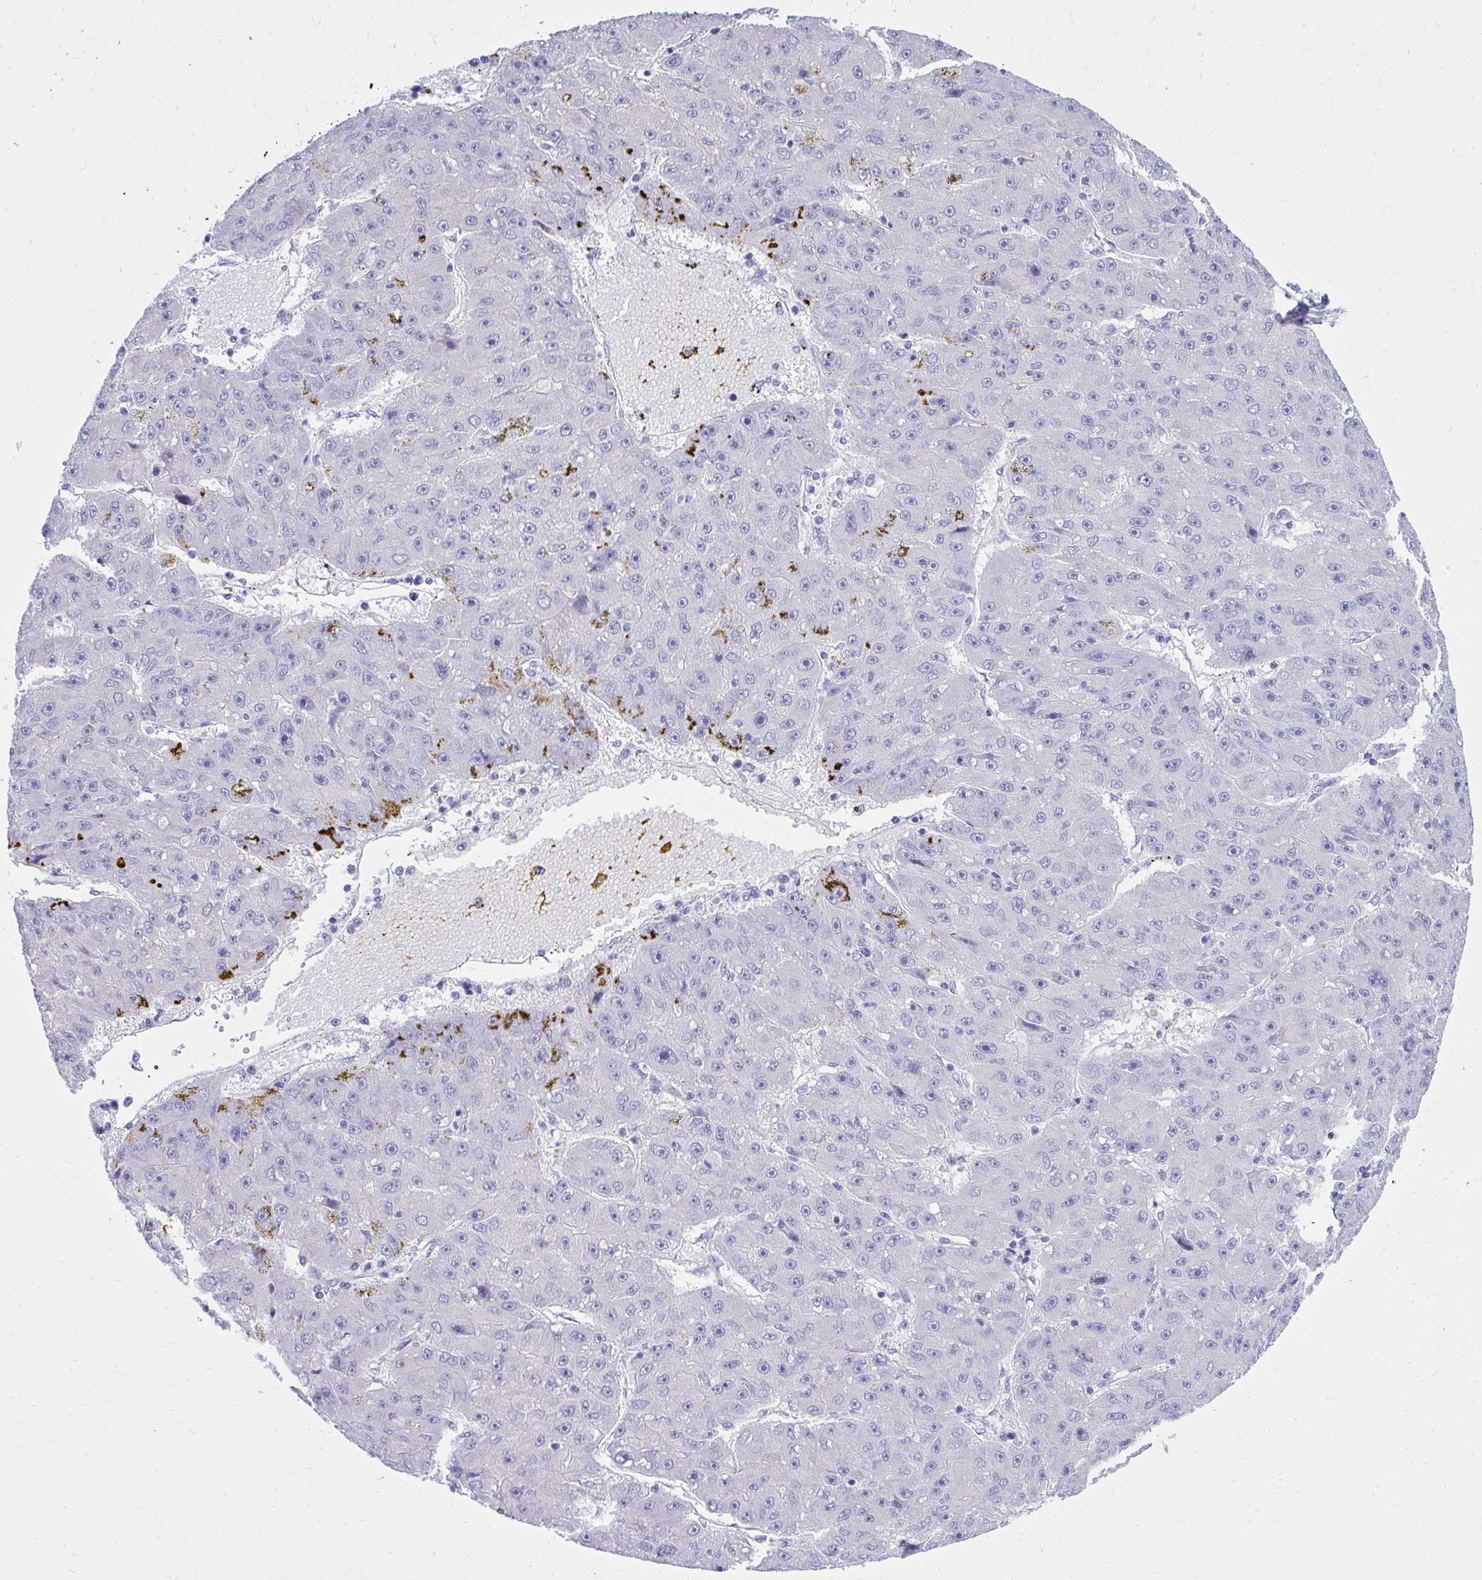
{"staining": {"intensity": "negative", "quantity": "none", "location": "none"}, "tissue": "liver cancer", "cell_type": "Tumor cells", "image_type": "cancer", "snomed": [{"axis": "morphology", "description": "Carcinoma, Hepatocellular, NOS"}, {"axis": "topography", "description": "Liver"}], "caption": "Micrograph shows no significant protein staining in tumor cells of liver hepatocellular carcinoma.", "gene": "PSD", "patient": {"sex": "male", "age": 67}}